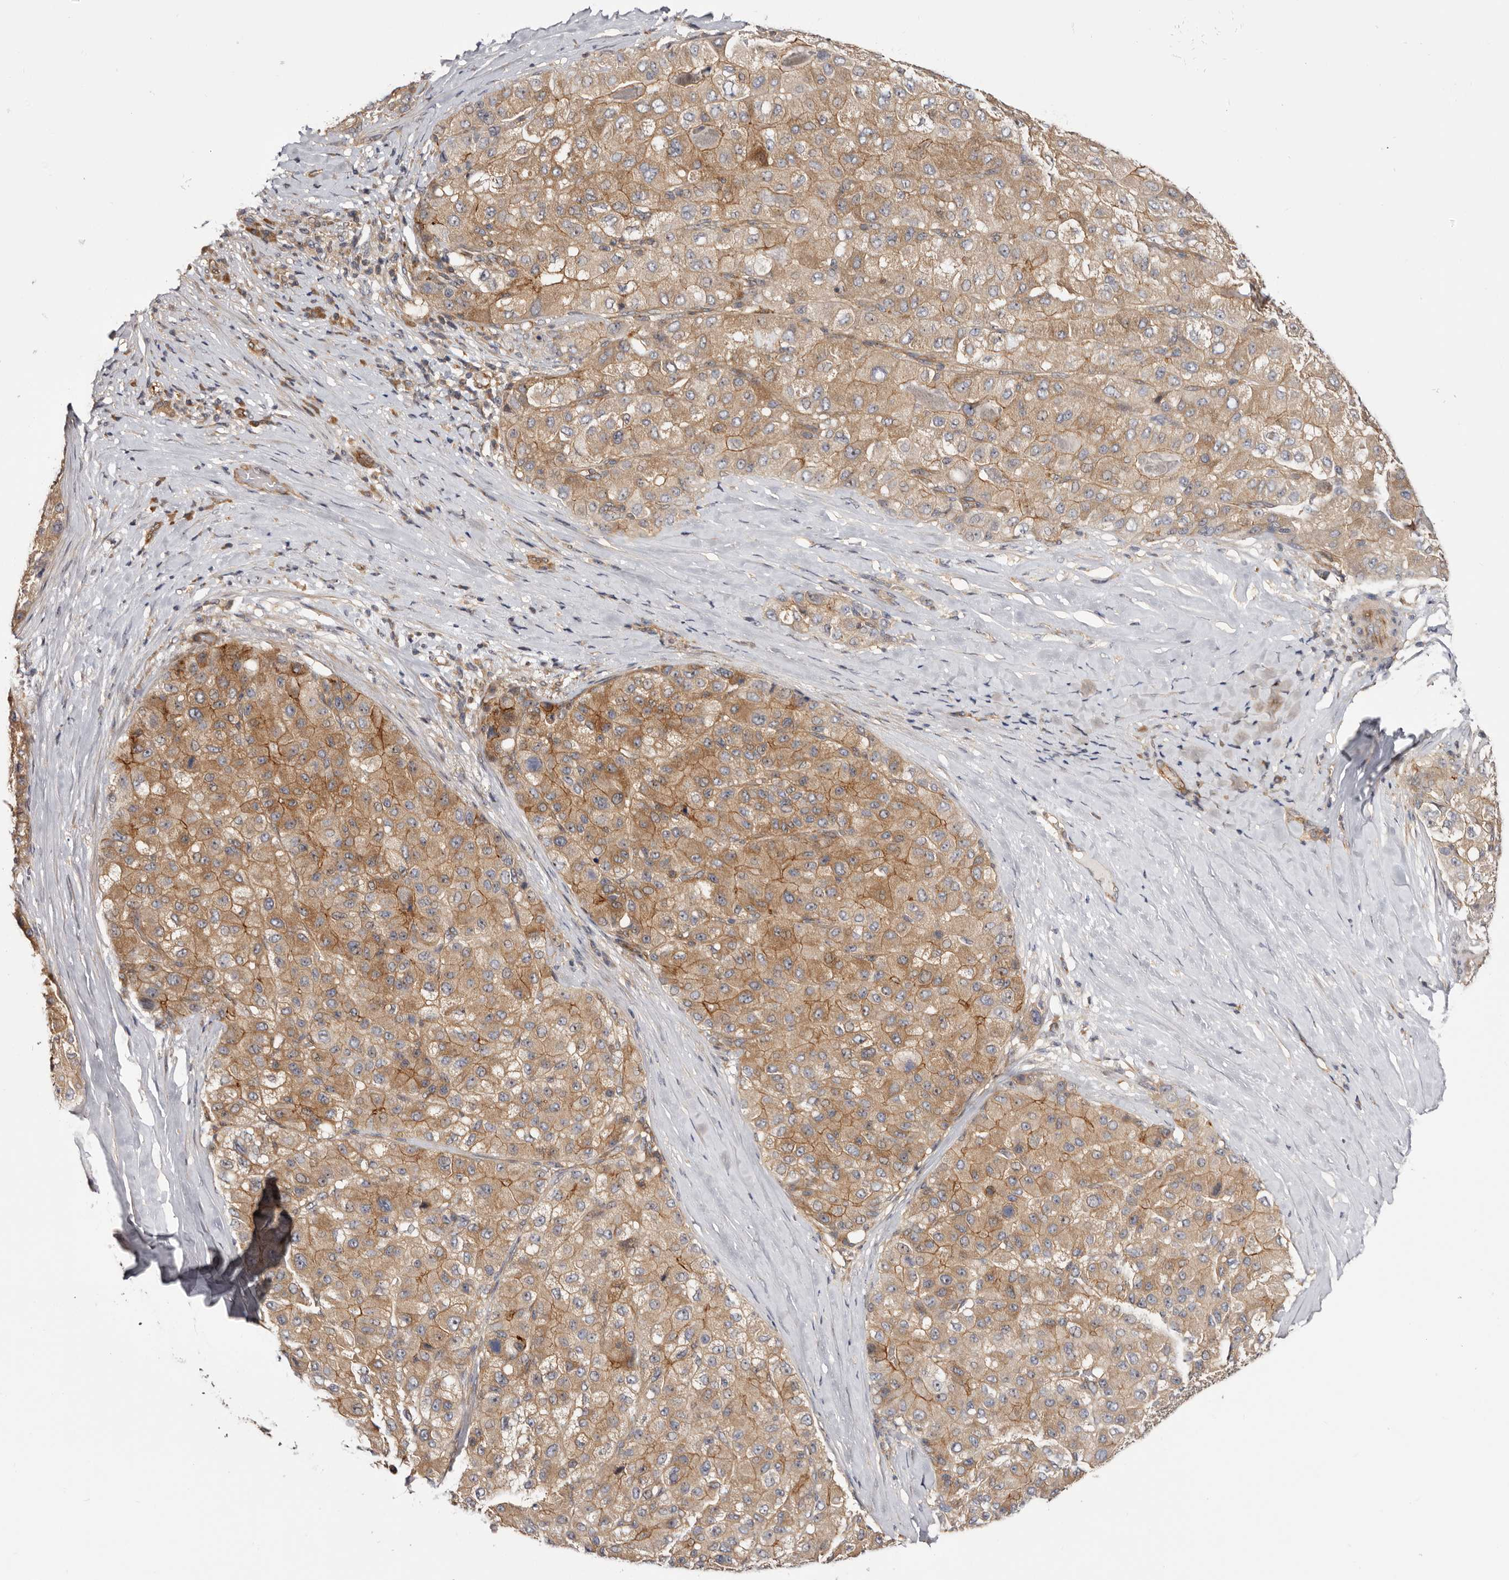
{"staining": {"intensity": "moderate", "quantity": ">75%", "location": "cytoplasmic/membranous"}, "tissue": "liver cancer", "cell_type": "Tumor cells", "image_type": "cancer", "snomed": [{"axis": "morphology", "description": "Carcinoma, Hepatocellular, NOS"}, {"axis": "topography", "description": "Liver"}], "caption": "A high-resolution histopathology image shows IHC staining of liver hepatocellular carcinoma, which demonstrates moderate cytoplasmic/membranous staining in about >75% of tumor cells. (DAB (3,3'-diaminobenzidine) IHC with brightfield microscopy, high magnification).", "gene": "PANK4", "patient": {"sex": "male", "age": 80}}